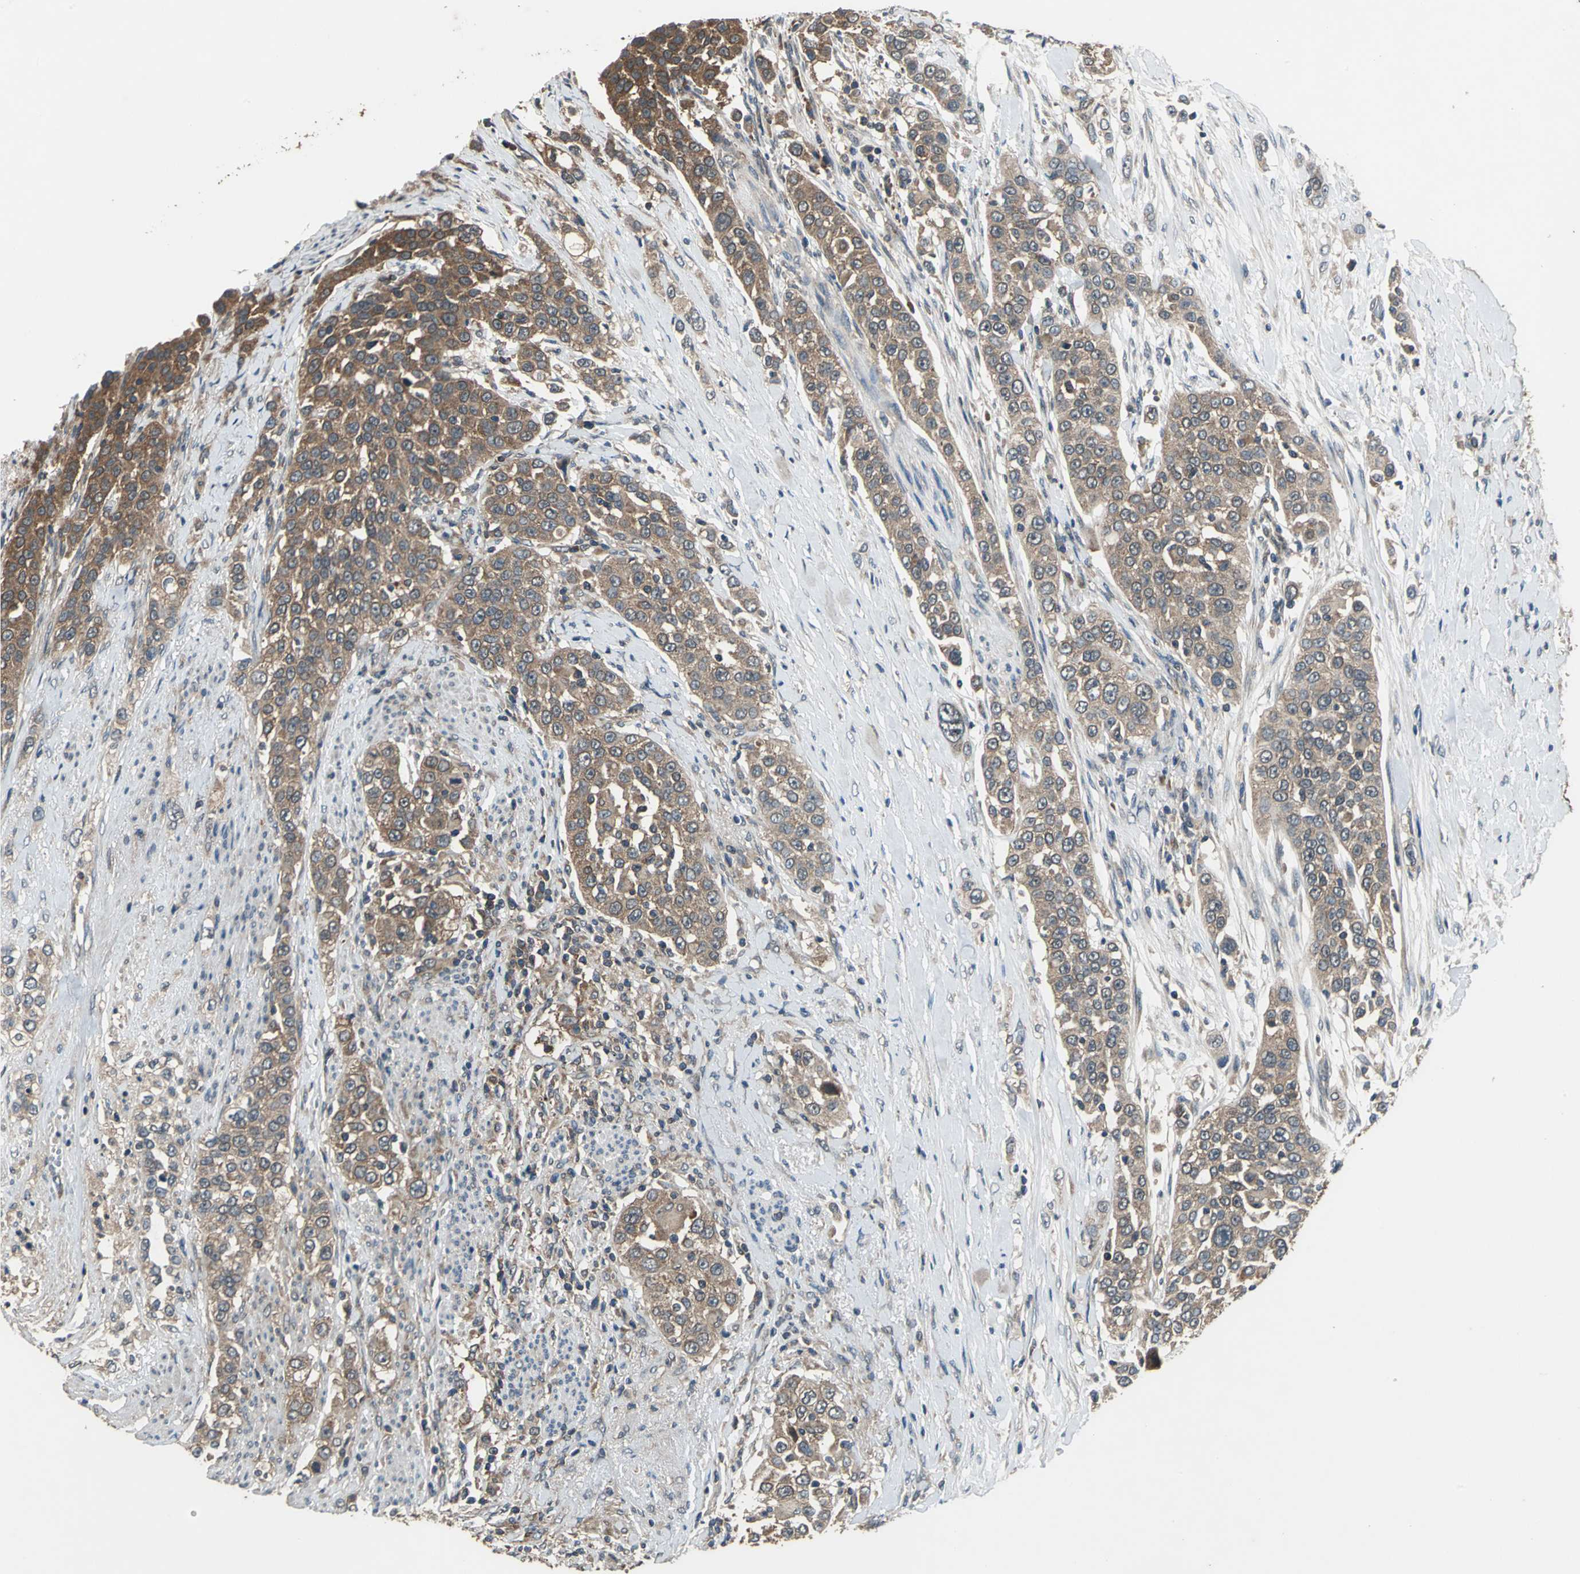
{"staining": {"intensity": "moderate", "quantity": ">75%", "location": "cytoplasmic/membranous"}, "tissue": "urothelial cancer", "cell_type": "Tumor cells", "image_type": "cancer", "snomed": [{"axis": "morphology", "description": "Urothelial carcinoma, High grade"}, {"axis": "topography", "description": "Urinary bladder"}], "caption": "Moderate cytoplasmic/membranous positivity is seen in approximately >75% of tumor cells in high-grade urothelial carcinoma.", "gene": "ZNF608", "patient": {"sex": "female", "age": 80}}